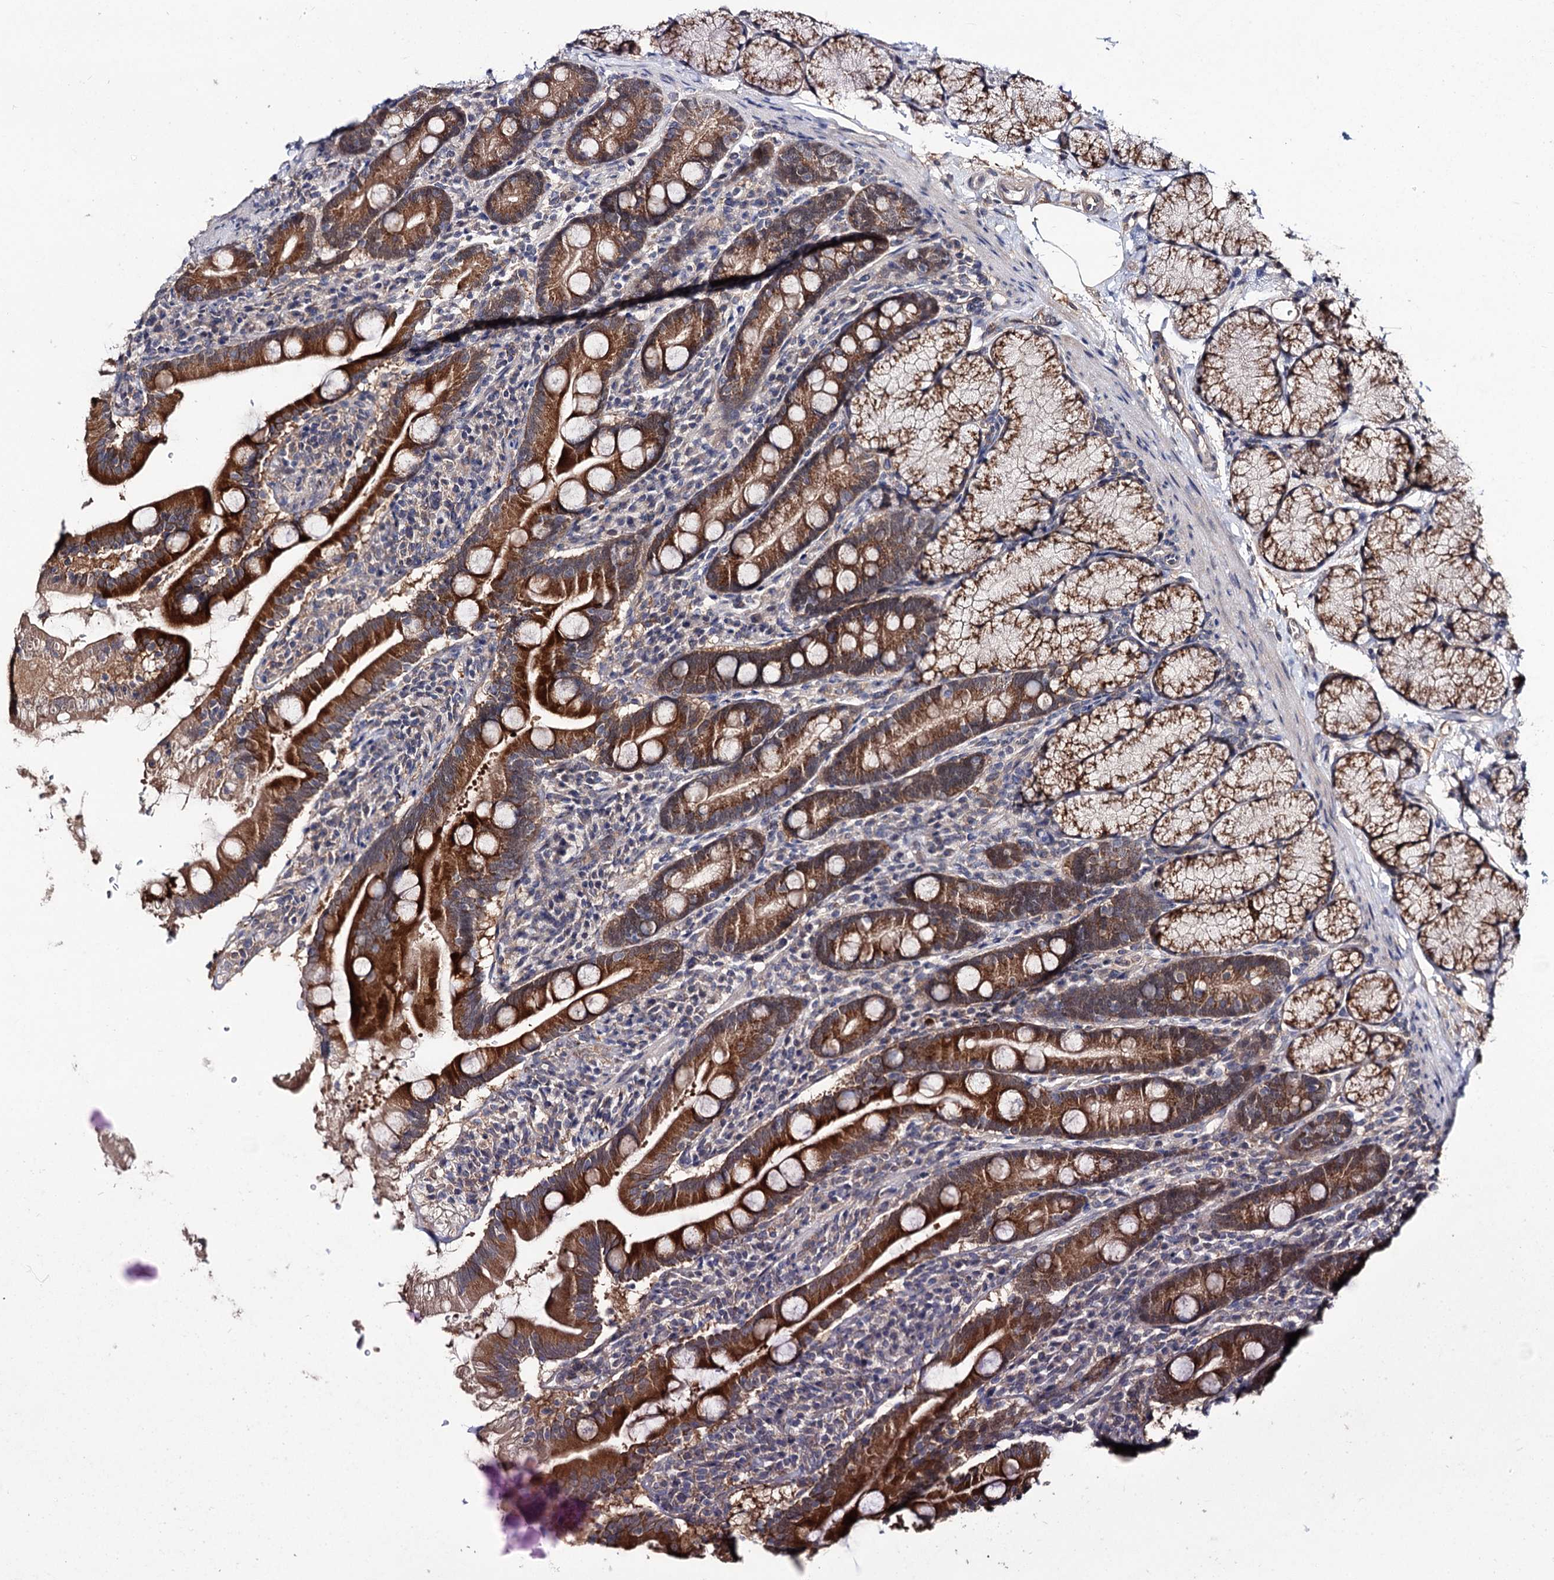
{"staining": {"intensity": "strong", "quantity": ">75%", "location": "cytoplasmic/membranous"}, "tissue": "duodenum", "cell_type": "Glandular cells", "image_type": "normal", "snomed": [{"axis": "morphology", "description": "Normal tissue, NOS"}, {"axis": "topography", "description": "Duodenum"}], "caption": "Strong cytoplasmic/membranous expression is identified in about >75% of glandular cells in normal duodenum. Nuclei are stained in blue.", "gene": "NUDCD2", "patient": {"sex": "male", "age": 35}}